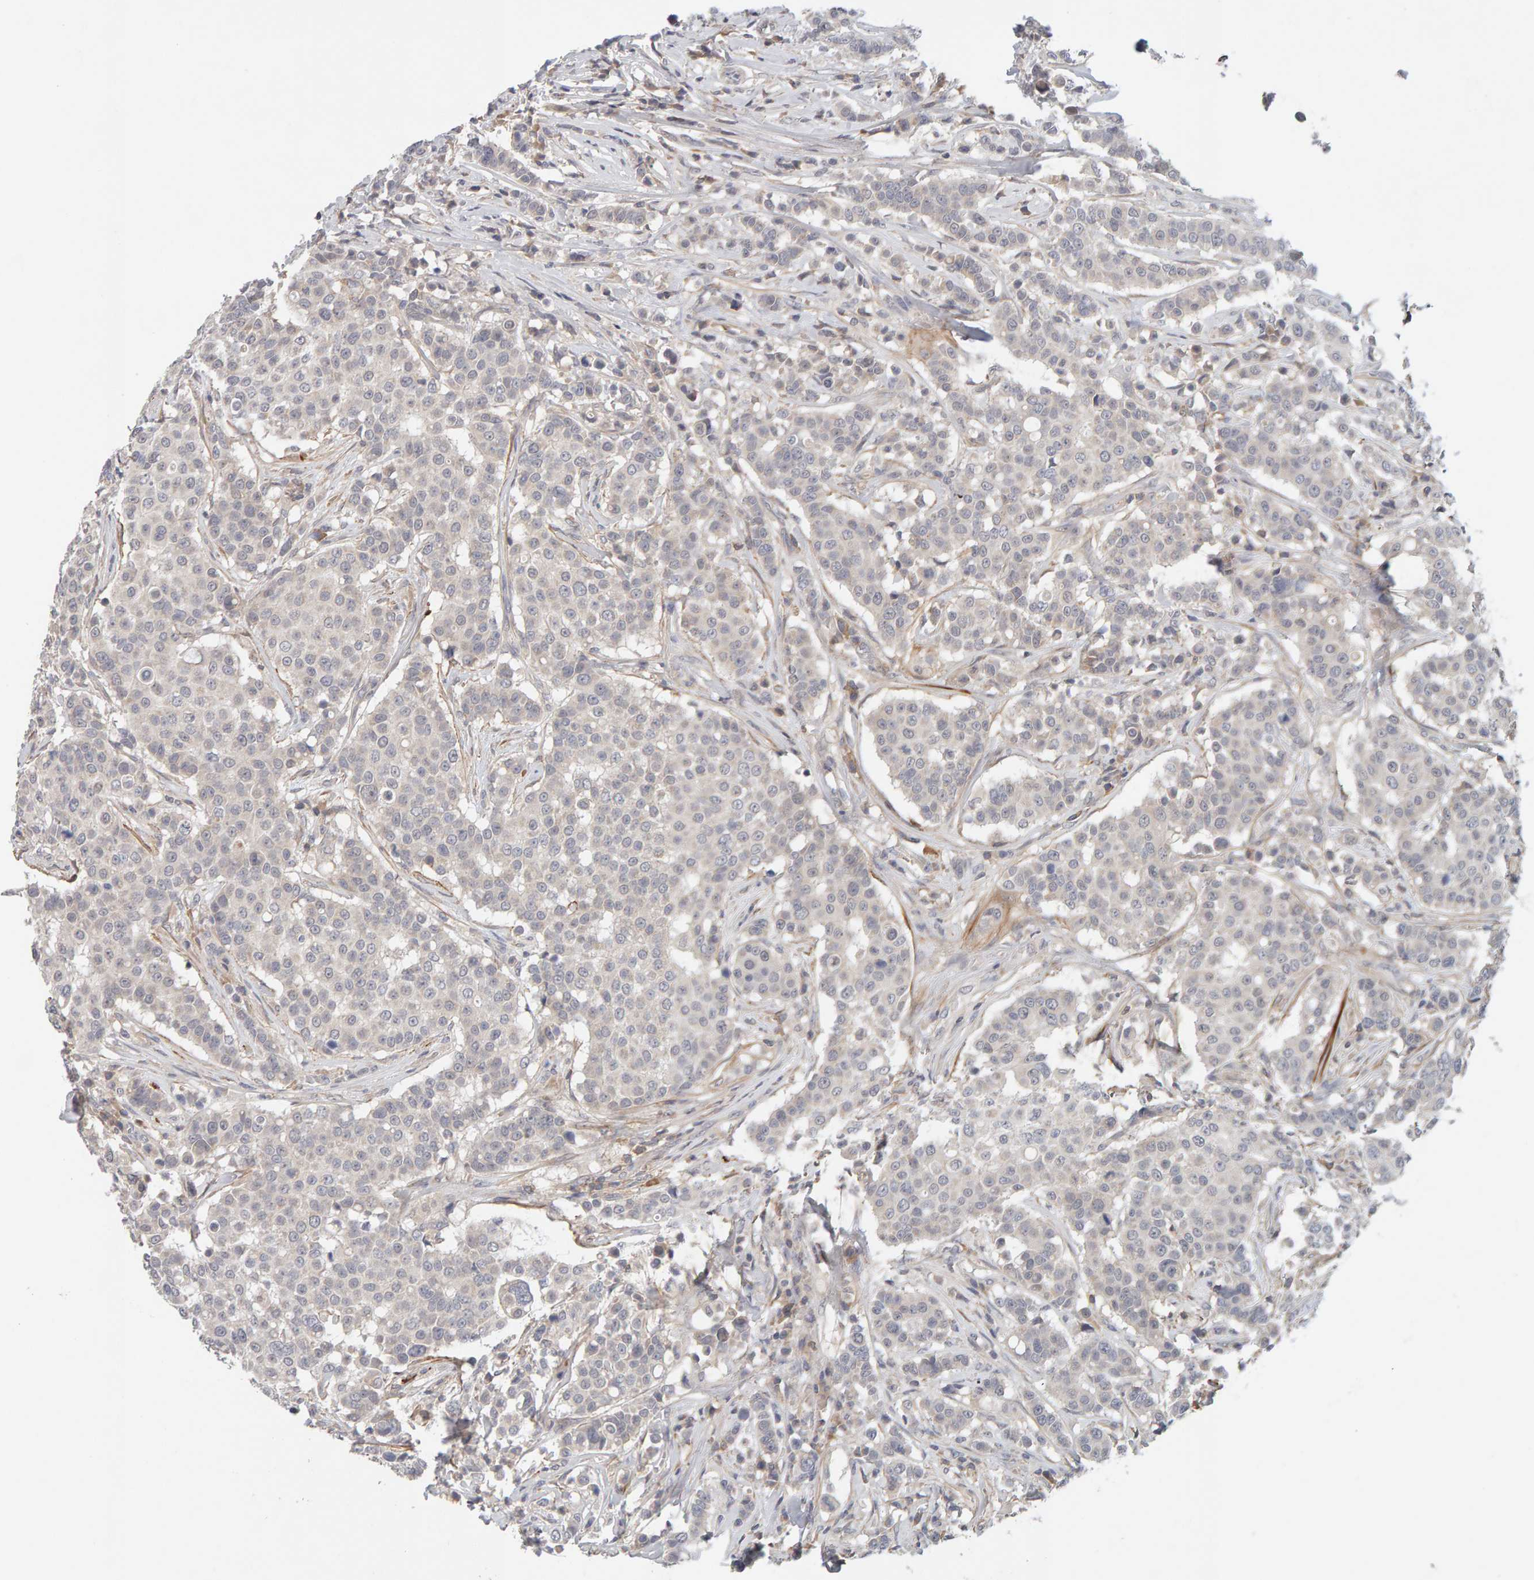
{"staining": {"intensity": "weak", "quantity": "25%-75%", "location": "cytoplasmic/membranous"}, "tissue": "breast cancer", "cell_type": "Tumor cells", "image_type": "cancer", "snomed": [{"axis": "morphology", "description": "Duct carcinoma"}, {"axis": "topography", "description": "Breast"}], "caption": "Immunohistochemistry micrograph of intraductal carcinoma (breast) stained for a protein (brown), which shows low levels of weak cytoplasmic/membranous expression in about 25%-75% of tumor cells.", "gene": "NUDCD1", "patient": {"sex": "female", "age": 27}}